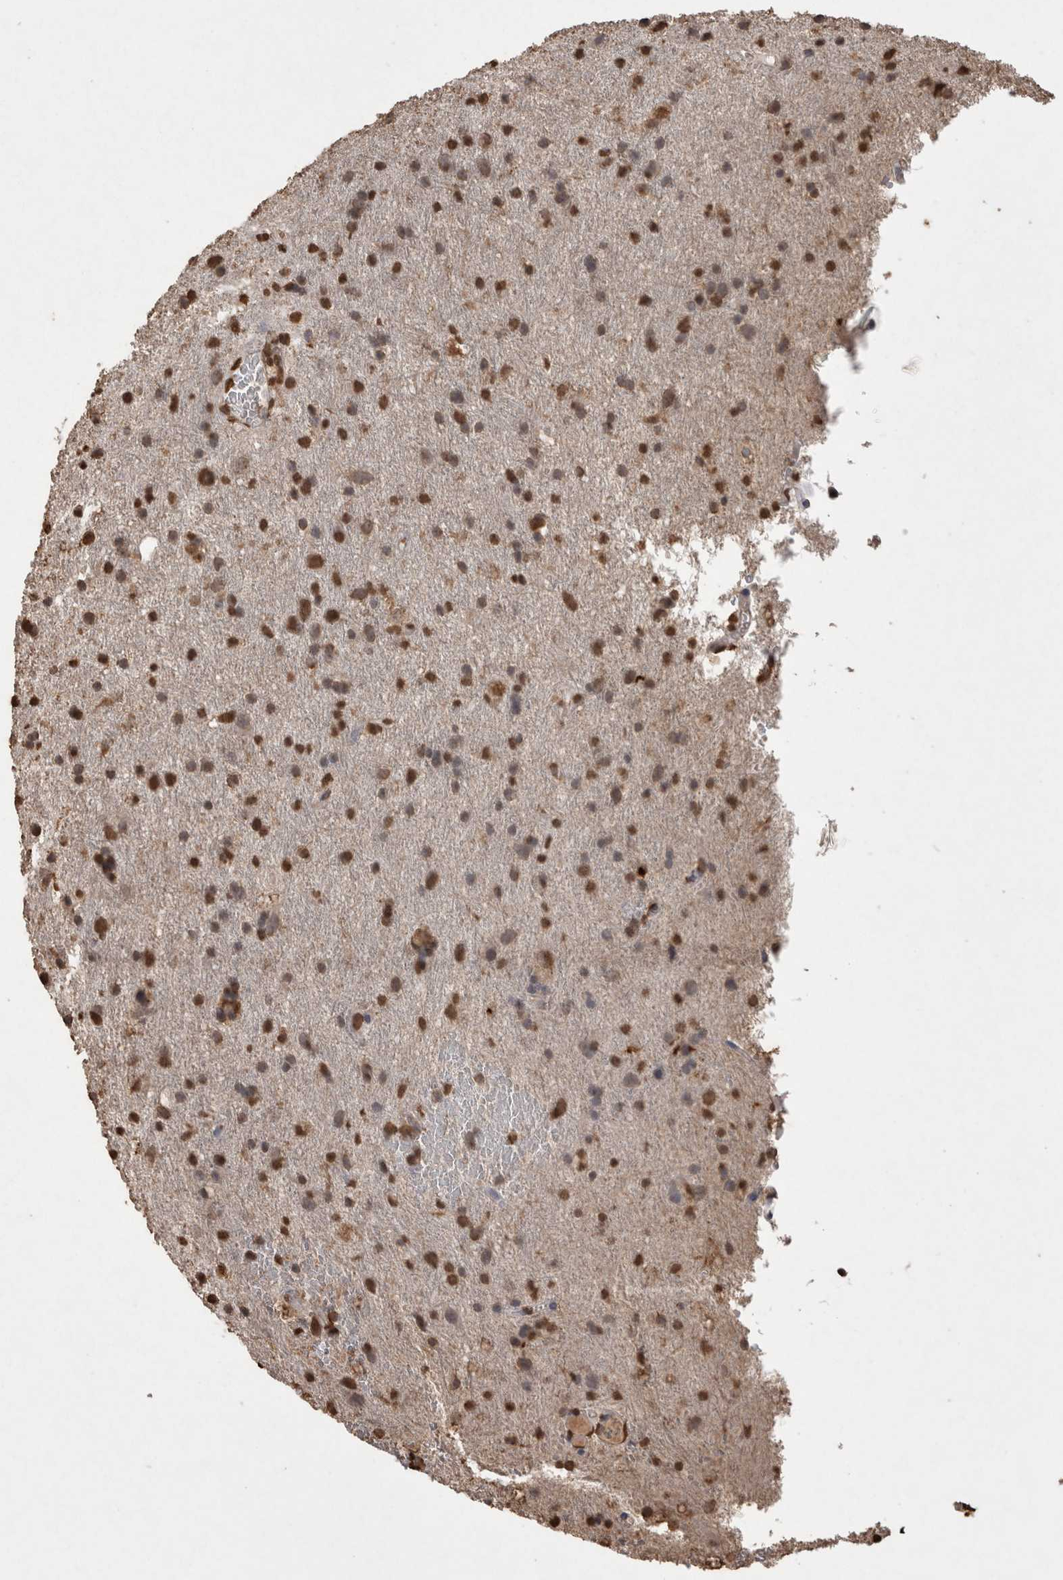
{"staining": {"intensity": "moderate", "quantity": ">75%", "location": "nuclear"}, "tissue": "glioma", "cell_type": "Tumor cells", "image_type": "cancer", "snomed": [{"axis": "morphology", "description": "Glioma, malignant, Low grade"}, {"axis": "topography", "description": "Brain"}], "caption": "Moderate nuclear staining for a protein is seen in about >75% of tumor cells of low-grade glioma (malignant) using immunohistochemistry.", "gene": "POU5F1", "patient": {"sex": "male", "age": 77}}